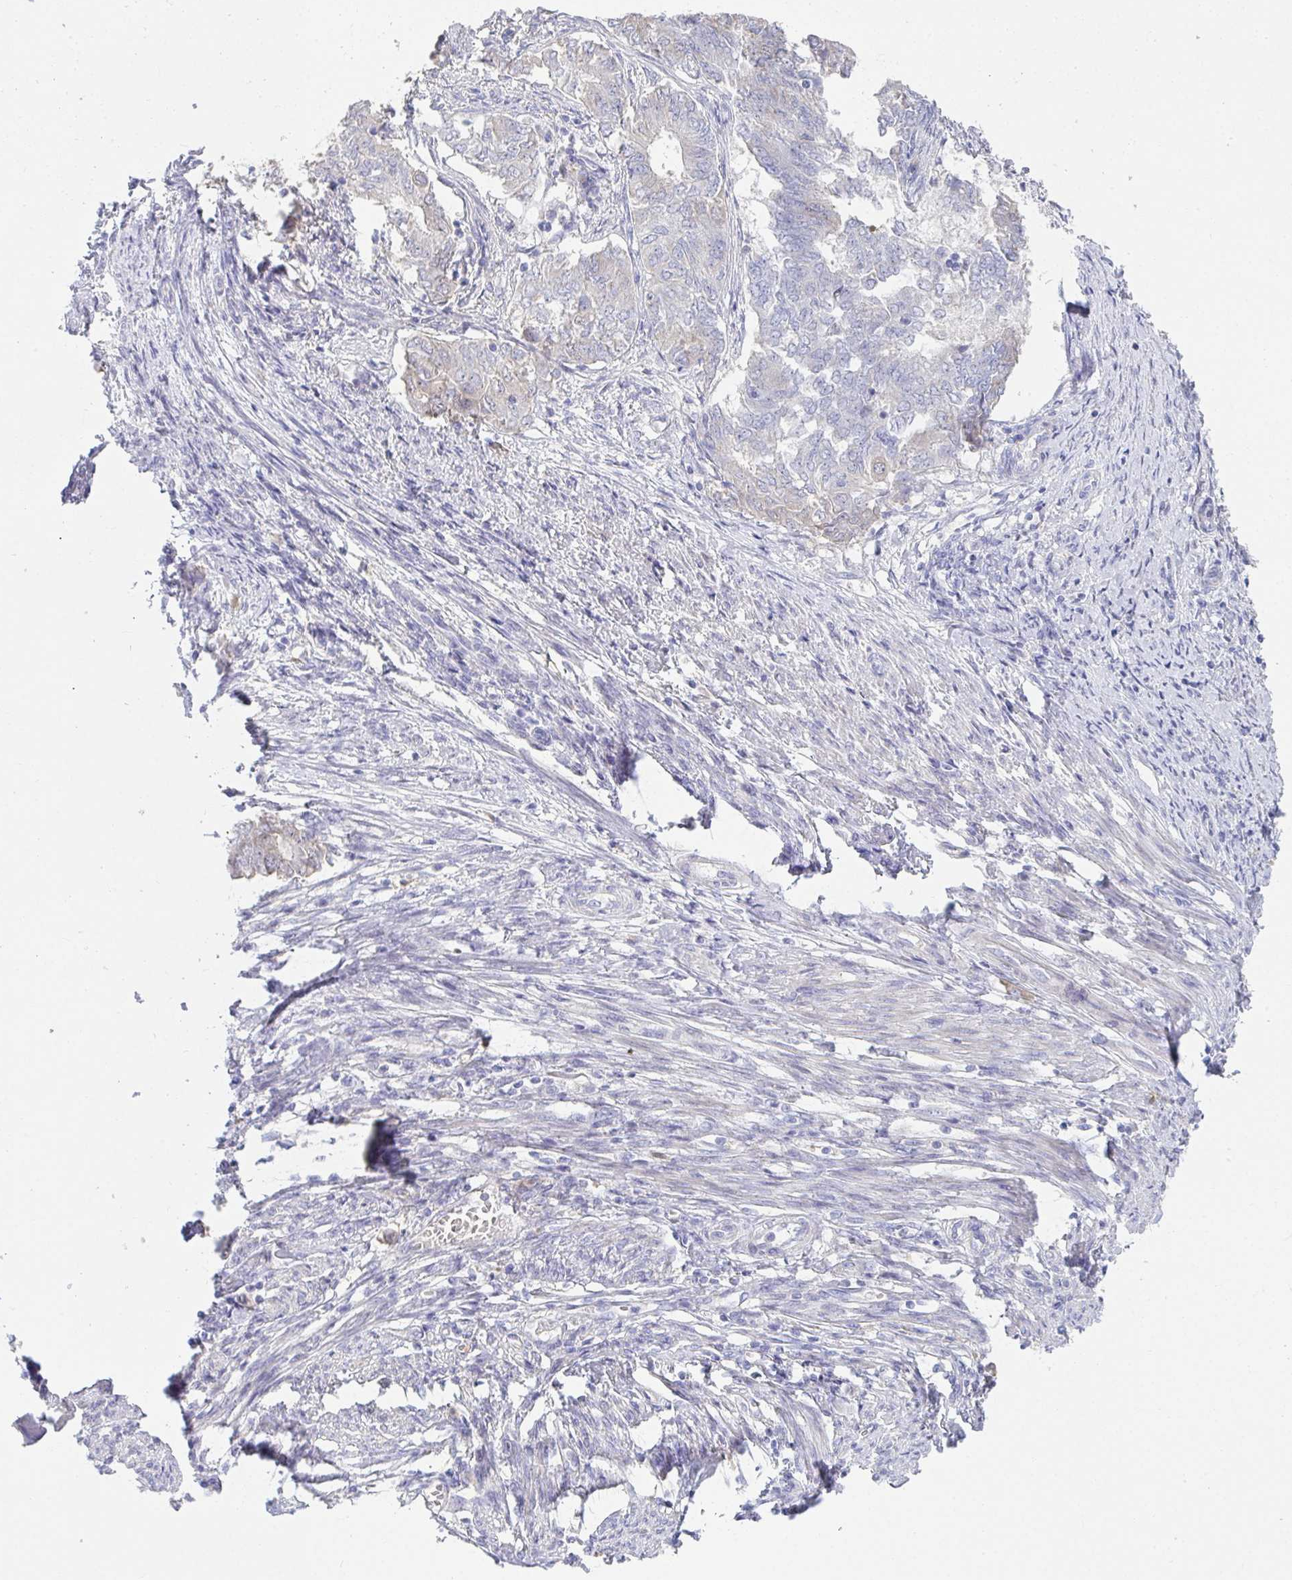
{"staining": {"intensity": "negative", "quantity": "none", "location": "none"}, "tissue": "endometrial cancer", "cell_type": "Tumor cells", "image_type": "cancer", "snomed": [{"axis": "morphology", "description": "Adenocarcinoma, NOS"}, {"axis": "topography", "description": "Endometrium"}], "caption": "This is a micrograph of immunohistochemistry staining of endometrial cancer (adenocarcinoma), which shows no positivity in tumor cells.", "gene": "ANO5", "patient": {"sex": "female", "age": 62}}